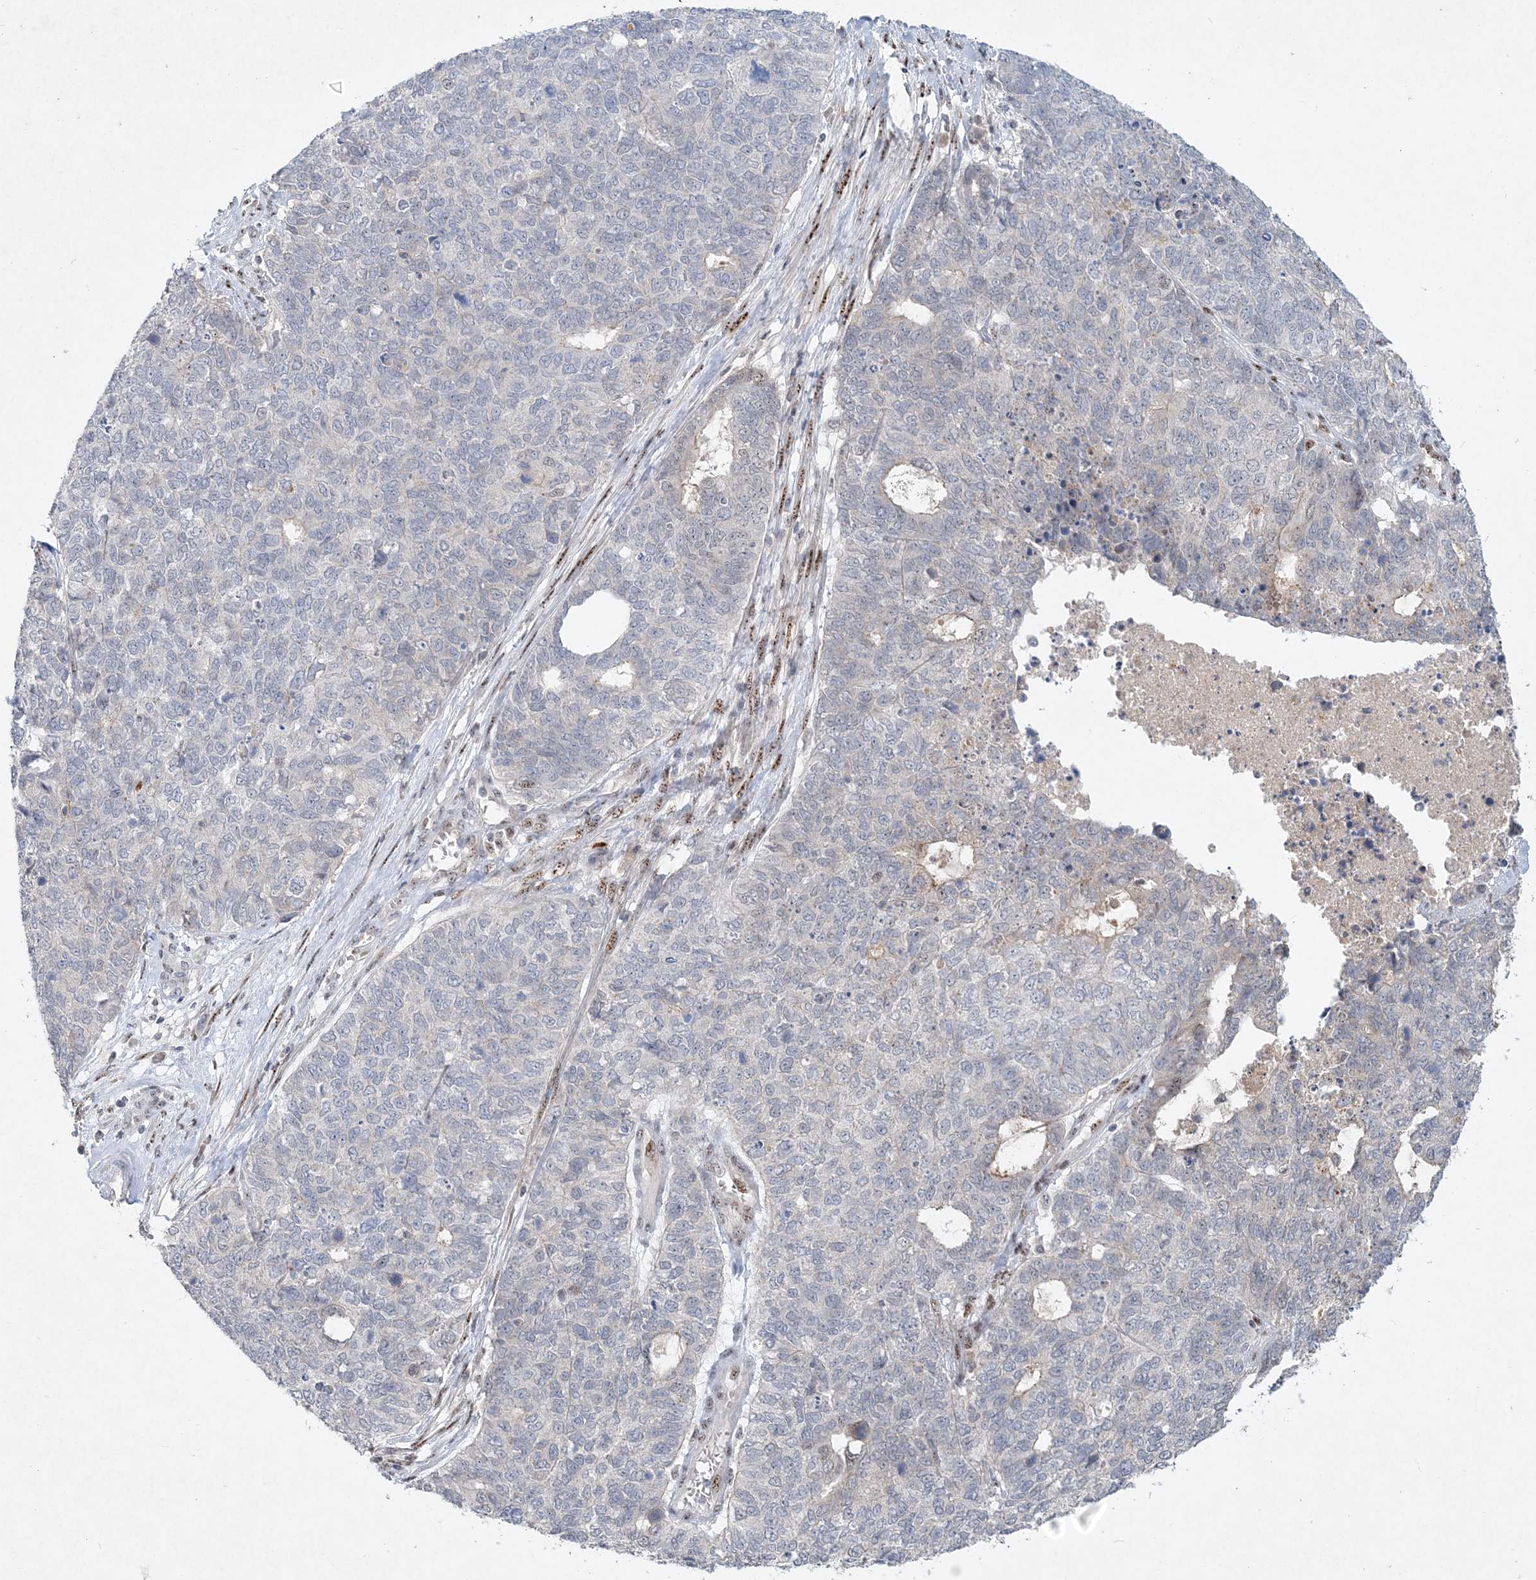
{"staining": {"intensity": "negative", "quantity": "none", "location": "none"}, "tissue": "cervical cancer", "cell_type": "Tumor cells", "image_type": "cancer", "snomed": [{"axis": "morphology", "description": "Squamous cell carcinoma, NOS"}, {"axis": "topography", "description": "Cervix"}], "caption": "A photomicrograph of human cervical squamous cell carcinoma is negative for staining in tumor cells. Nuclei are stained in blue.", "gene": "GIN1", "patient": {"sex": "female", "age": 63}}